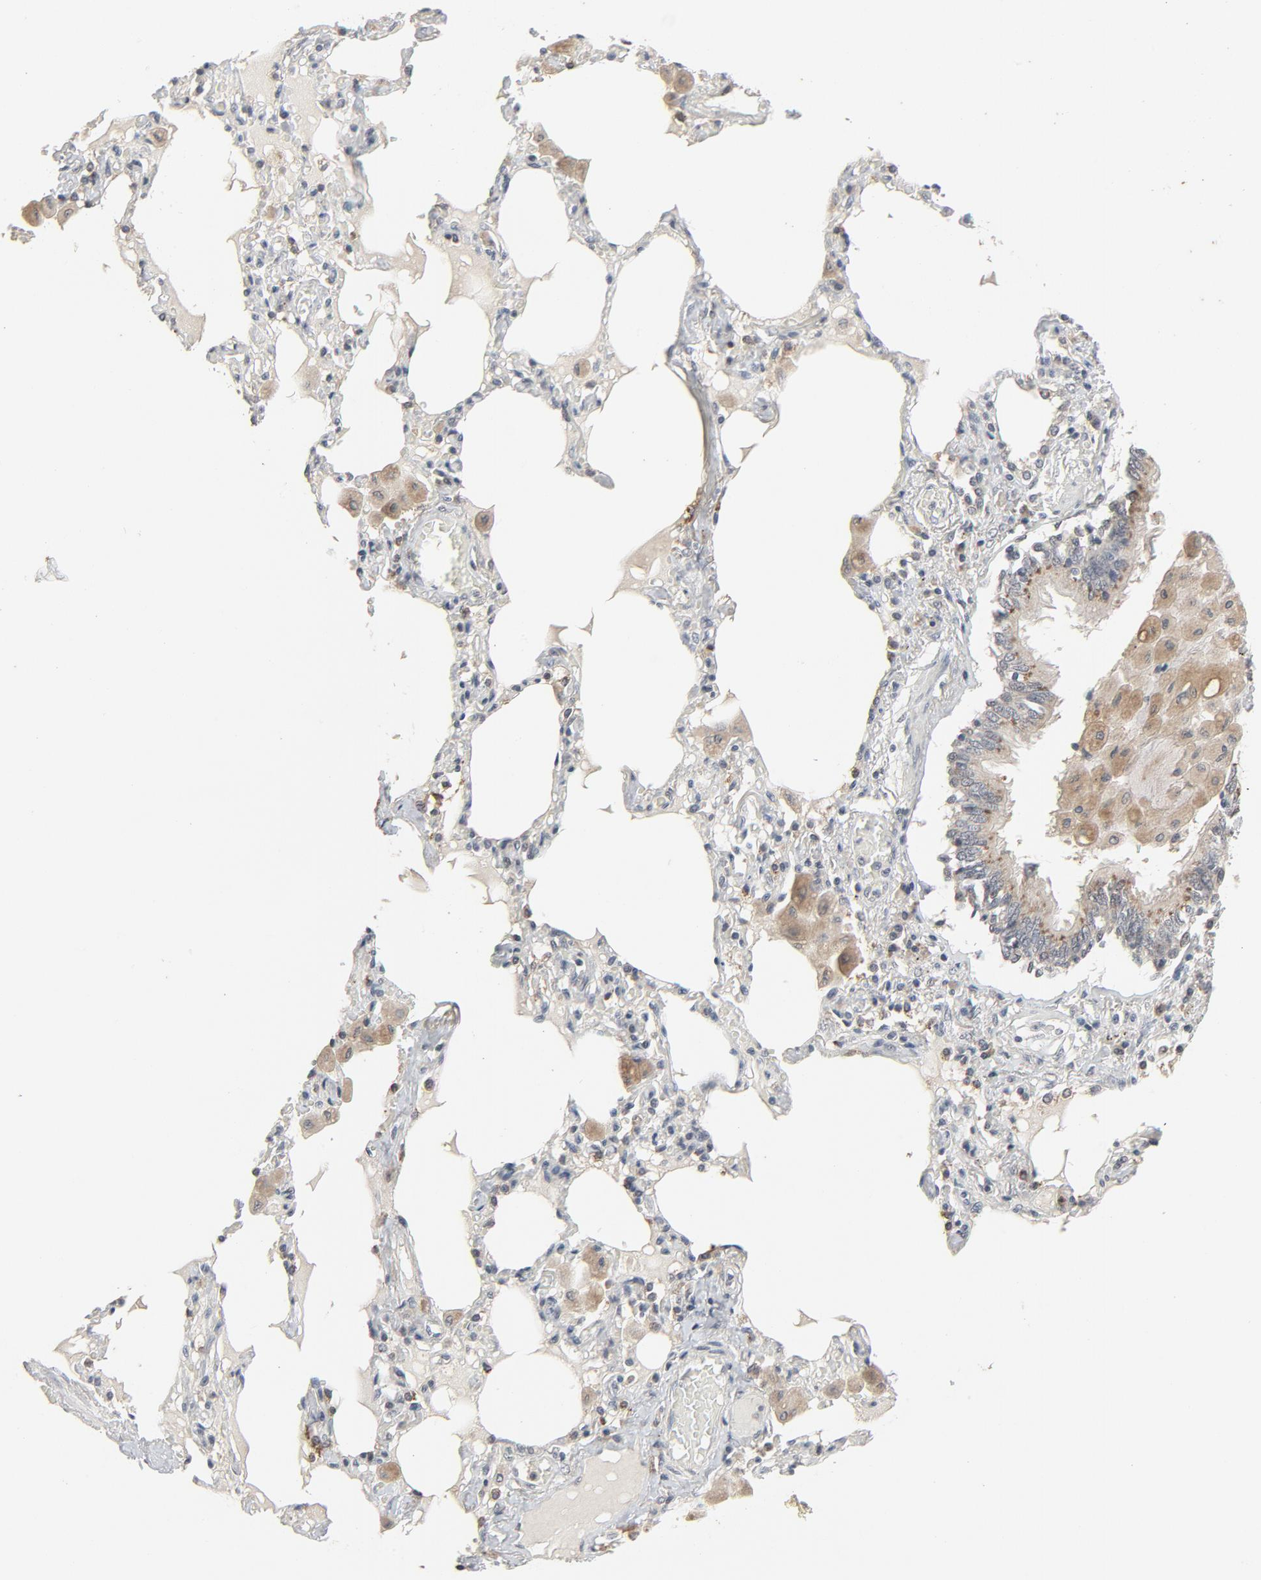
{"staining": {"intensity": "weak", "quantity": ">75%", "location": "cytoplasmic/membranous"}, "tissue": "bronchus", "cell_type": "Respiratory epithelial cells", "image_type": "normal", "snomed": [{"axis": "morphology", "description": "Normal tissue, NOS"}, {"axis": "morphology", "description": "Squamous cell carcinoma, NOS"}, {"axis": "topography", "description": "Bronchus"}, {"axis": "topography", "description": "Lung"}], "caption": "Benign bronchus reveals weak cytoplasmic/membranous staining in about >75% of respiratory epithelial cells (DAB IHC, brown staining for protein, blue staining for nuclei)..", "gene": "MT3", "patient": {"sex": "female", "age": 47}}